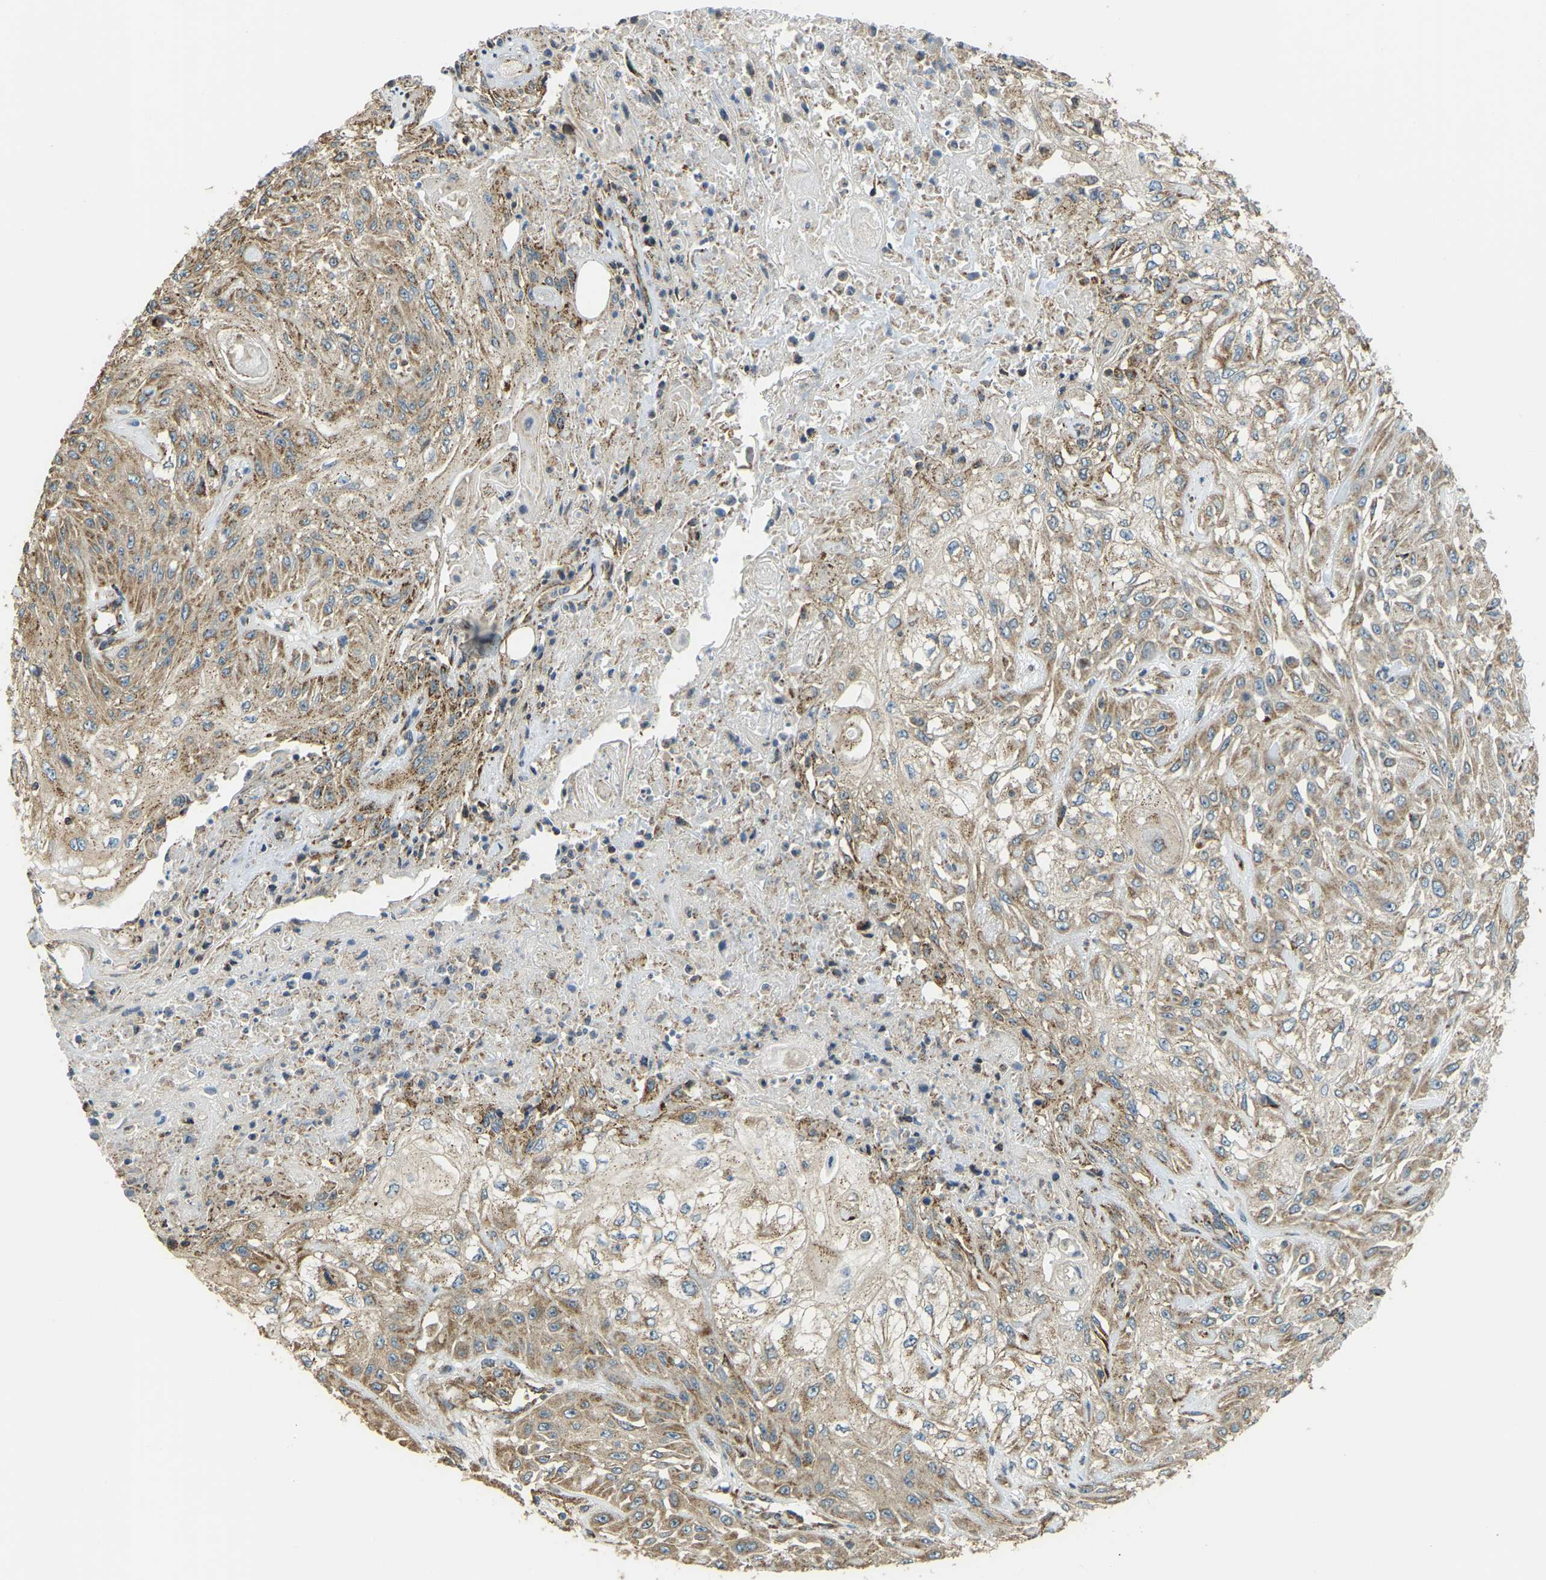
{"staining": {"intensity": "moderate", "quantity": ">75%", "location": "cytoplasmic/membranous"}, "tissue": "skin cancer", "cell_type": "Tumor cells", "image_type": "cancer", "snomed": [{"axis": "morphology", "description": "Squamous cell carcinoma, NOS"}, {"axis": "morphology", "description": "Squamous cell carcinoma, metastatic, NOS"}, {"axis": "topography", "description": "Skin"}, {"axis": "topography", "description": "Lymph node"}], "caption": "A brown stain labels moderate cytoplasmic/membranous positivity of a protein in skin metastatic squamous cell carcinoma tumor cells.", "gene": "PSMD7", "patient": {"sex": "male", "age": 75}}